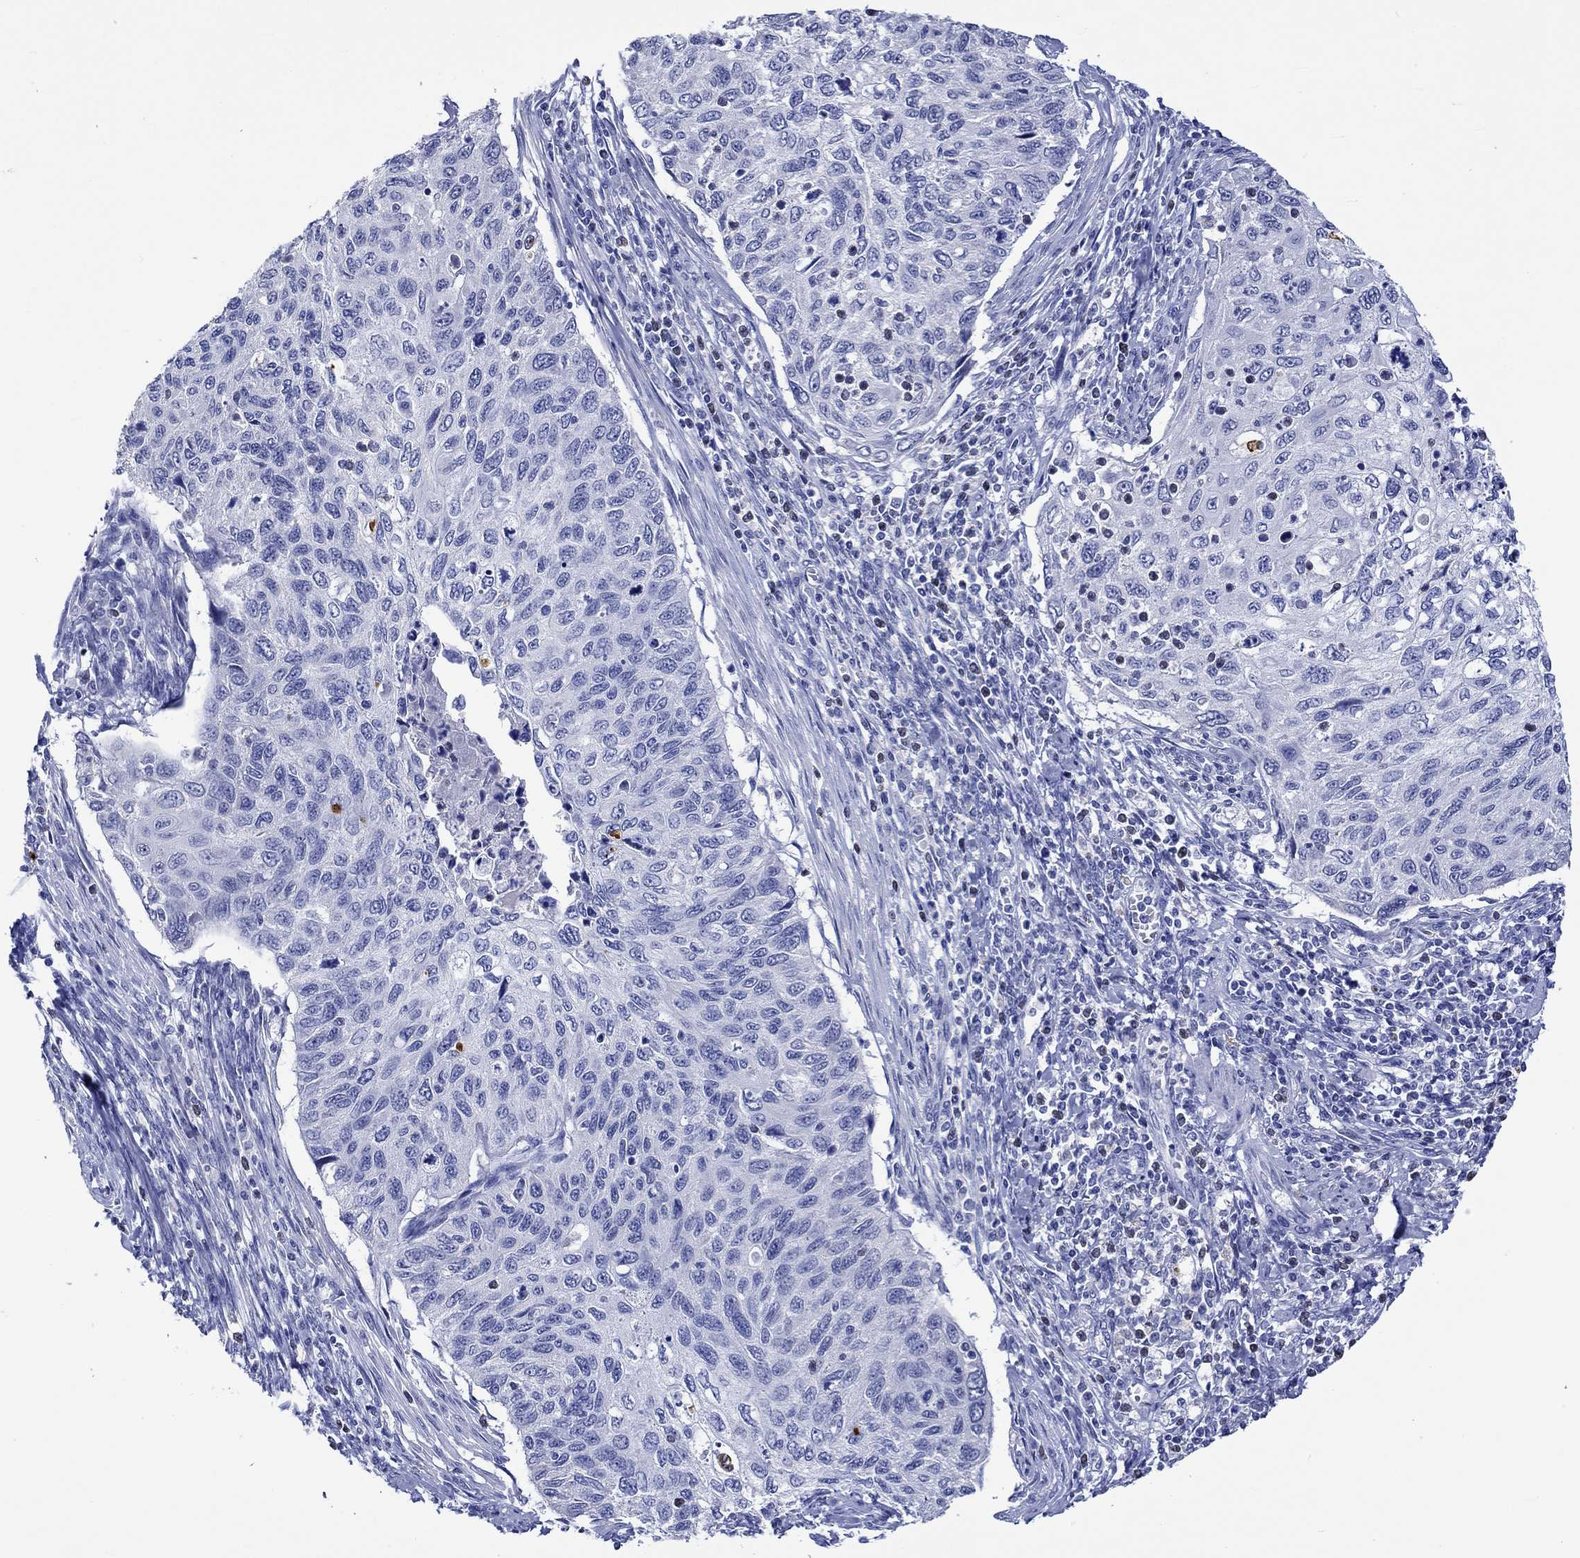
{"staining": {"intensity": "negative", "quantity": "none", "location": "none"}, "tissue": "cervical cancer", "cell_type": "Tumor cells", "image_type": "cancer", "snomed": [{"axis": "morphology", "description": "Squamous cell carcinoma, NOS"}, {"axis": "topography", "description": "Cervix"}], "caption": "This is an IHC photomicrograph of human cervical squamous cell carcinoma. There is no staining in tumor cells.", "gene": "KLHL35", "patient": {"sex": "female", "age": 70}}